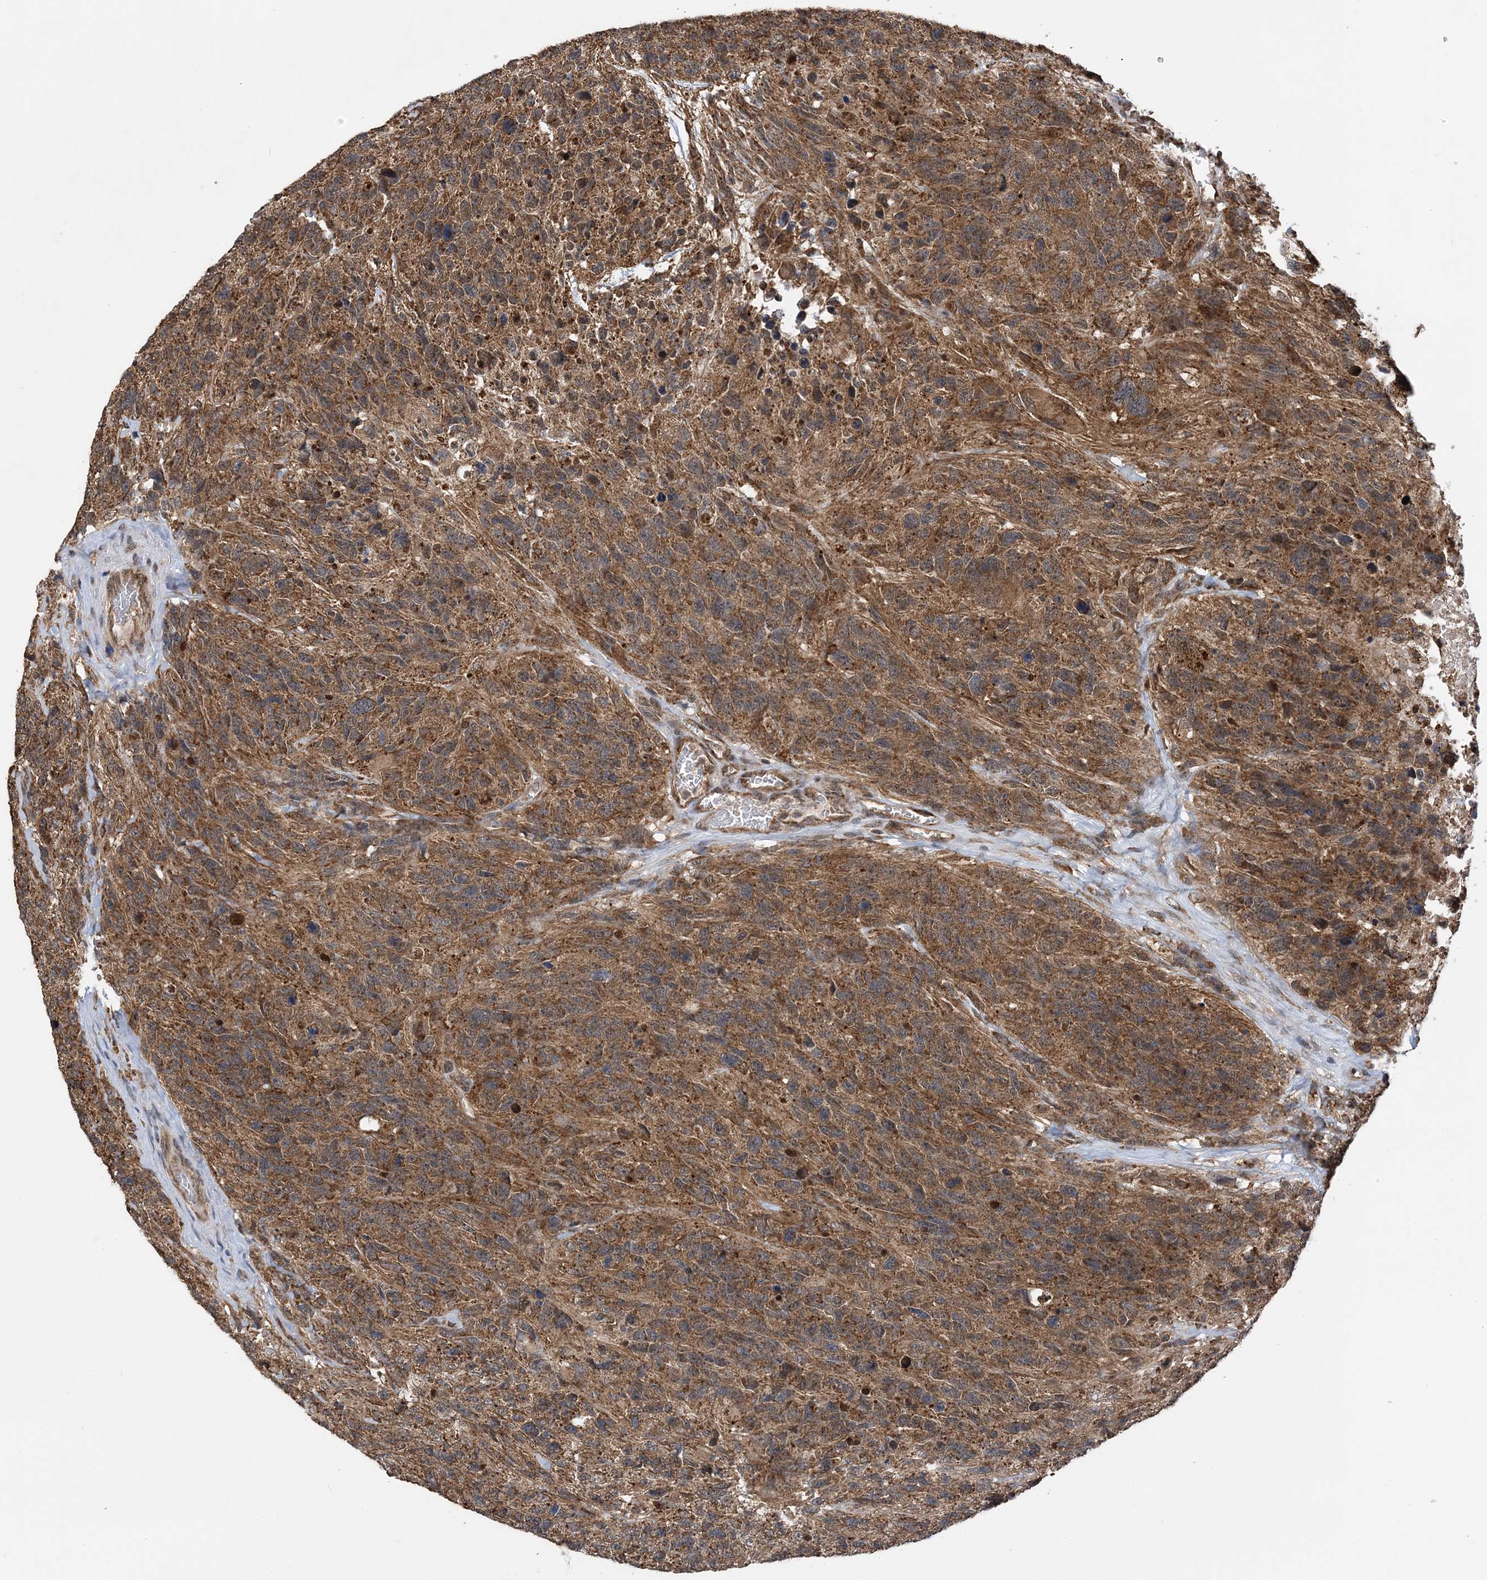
{"staining": {"intensity": "moderate", "quantity": ">75%", "location": "cytoplasmic/membranous"}, "tissue": "glioma", "cell_type": "Tumor cells", "image_type": "cancer", "snomed": [{"axis": "morphology", "description": "Glioma, malignant, High grade"}, {"axis": "topography", "description": "Brain"}], "caption": "IHC image of human glioma stained for a protein (brown), which shows medium levels of moderate cytoplasmic/membranous staining in about >75% of tumor cells.", "gene": "PCBP1", "patient": {"sex": "male", "age": 69}}